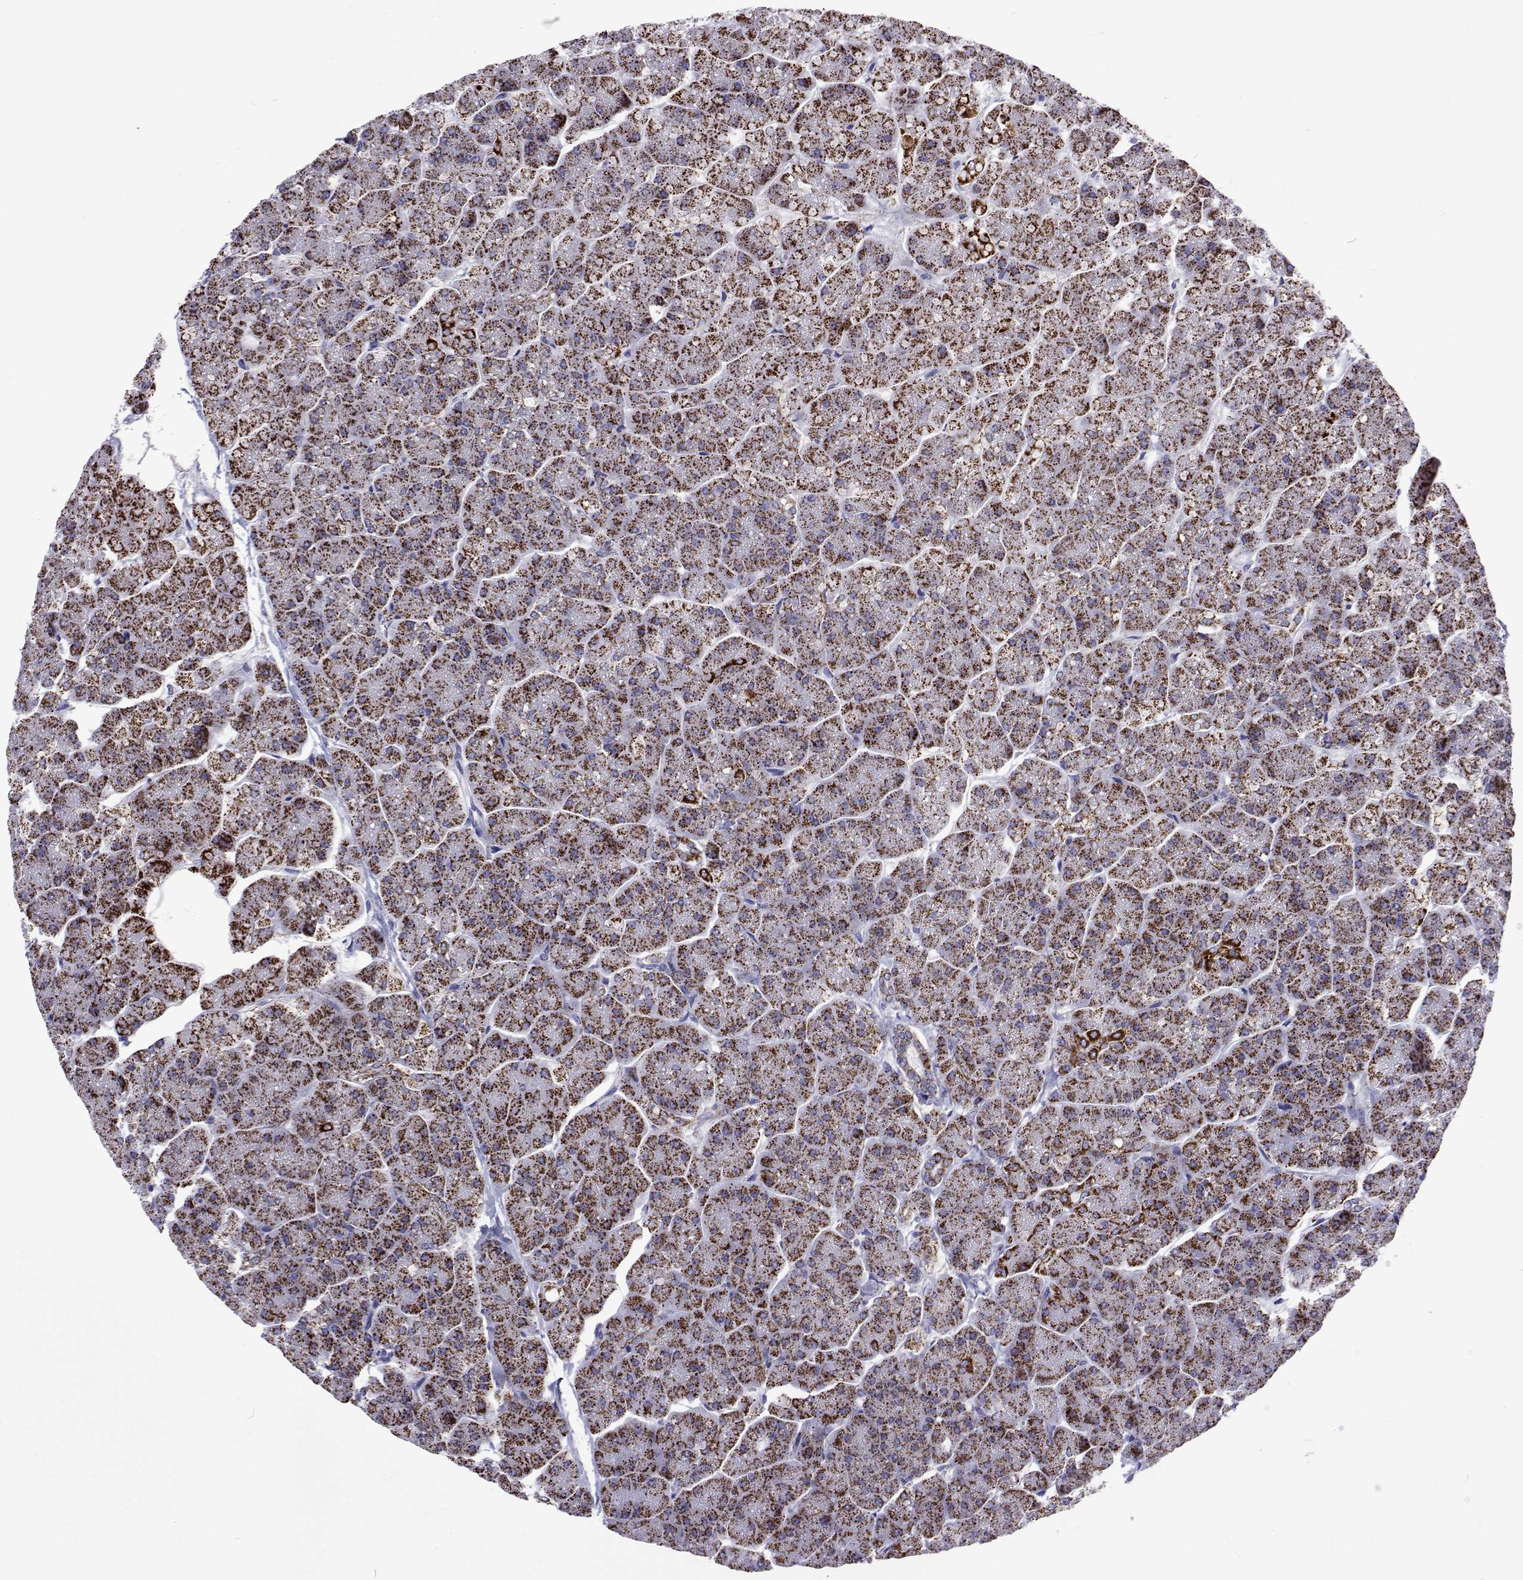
{"staining": {"intensity": "strong", "quantity": "25%-75%", "location": "cytoplasmic/membranous"}, "tissue": "pancreas", "cell_type": "Exocrine glandular cells", "image_type": "normal", "snomed": [{"axis": "morphology", "description": "Normal tissue, NOS"}, {"axis": "topography", "description": "Pancreas"}, {"axis": "topography", "description": "Peripheral nerve tissue"}], "caption": "Exocrine glandular cells reveal high levels of strong cytoplasmic/membranous positivity in approximately 25%-75% of cells in benign human pancreas.", "gene": "MCCC2", "patient": {"sex": "male", "age": 54}}